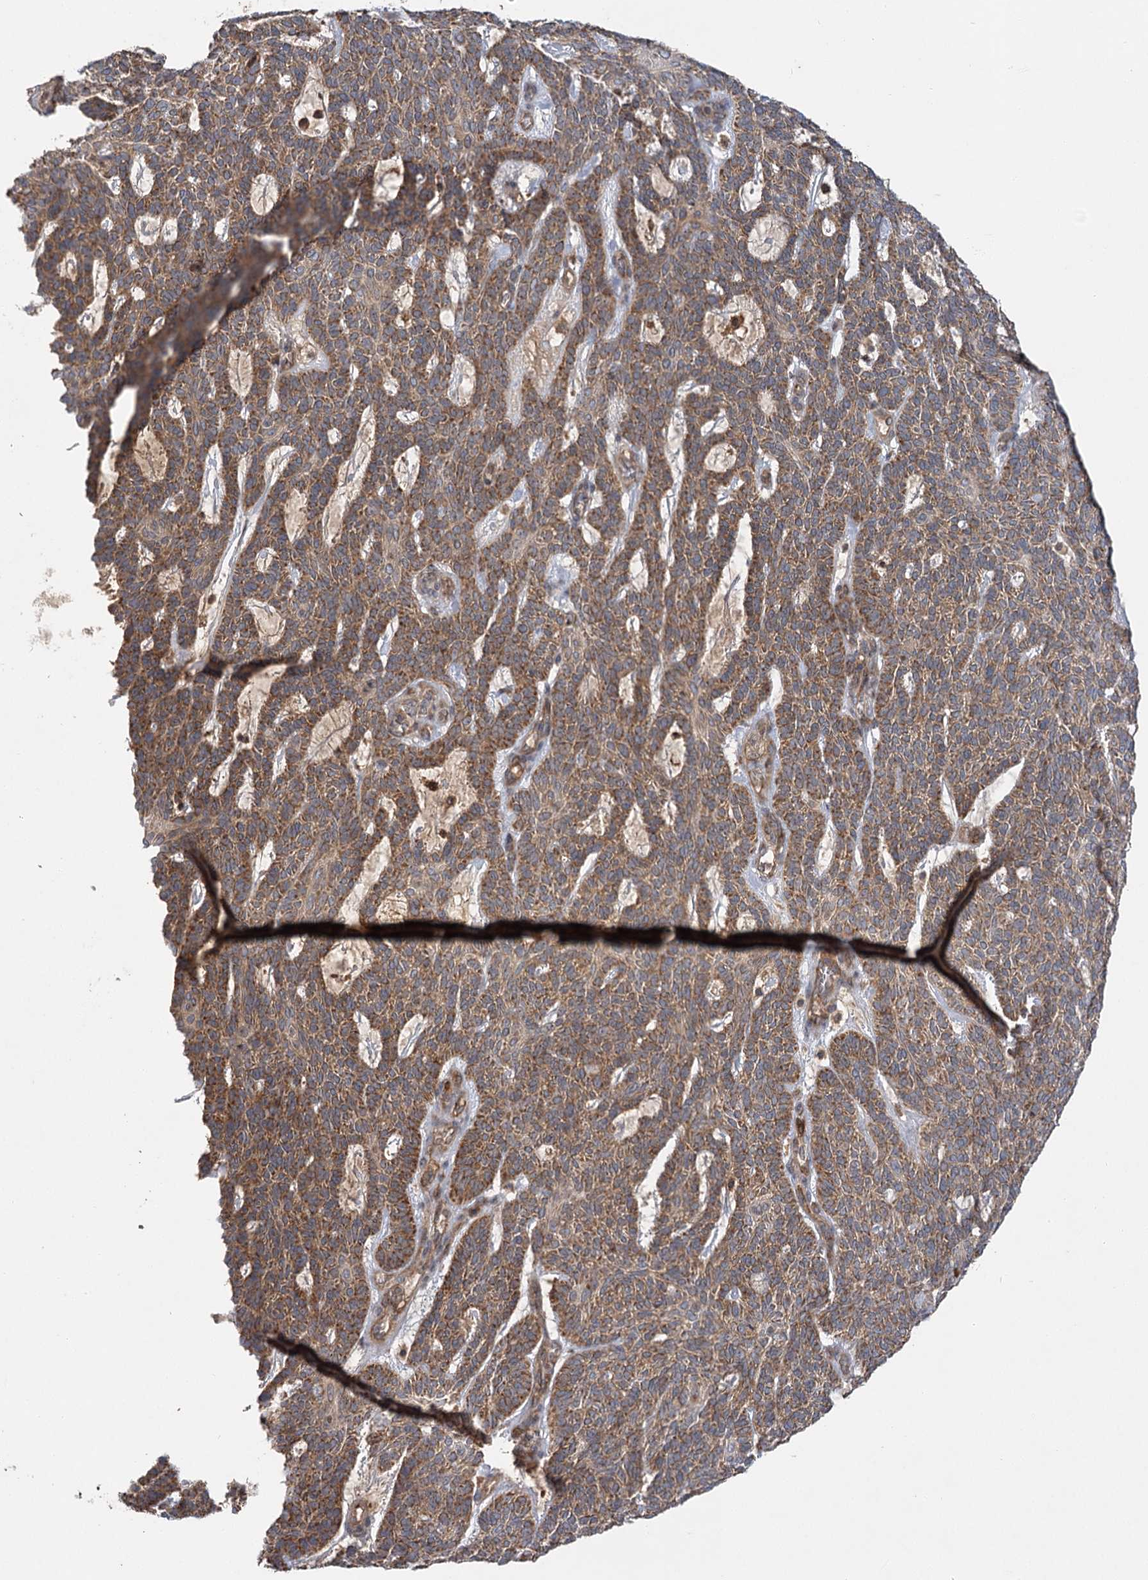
{"staining": {"intensity": "moderate", "quantity": ">75%", "location": "cytoplasmic/membranous"}, "tissue": "skin cancer", "cell_type": "Tumor cells", "image_type": "cancer", "snomed": [{"axis": "morphology", "description": "Squamous cell carcinoma, NOS"}, {"axis": "topography", "description": "Skin"}], "caption": "Tumor cells show moderate cytoplasmic/membranous positivity in approximately >75% of cells in skin squamous cell carcinoma.", "gene": "RAPGEF6", "patient": {"sex": "female", "age": 90}}